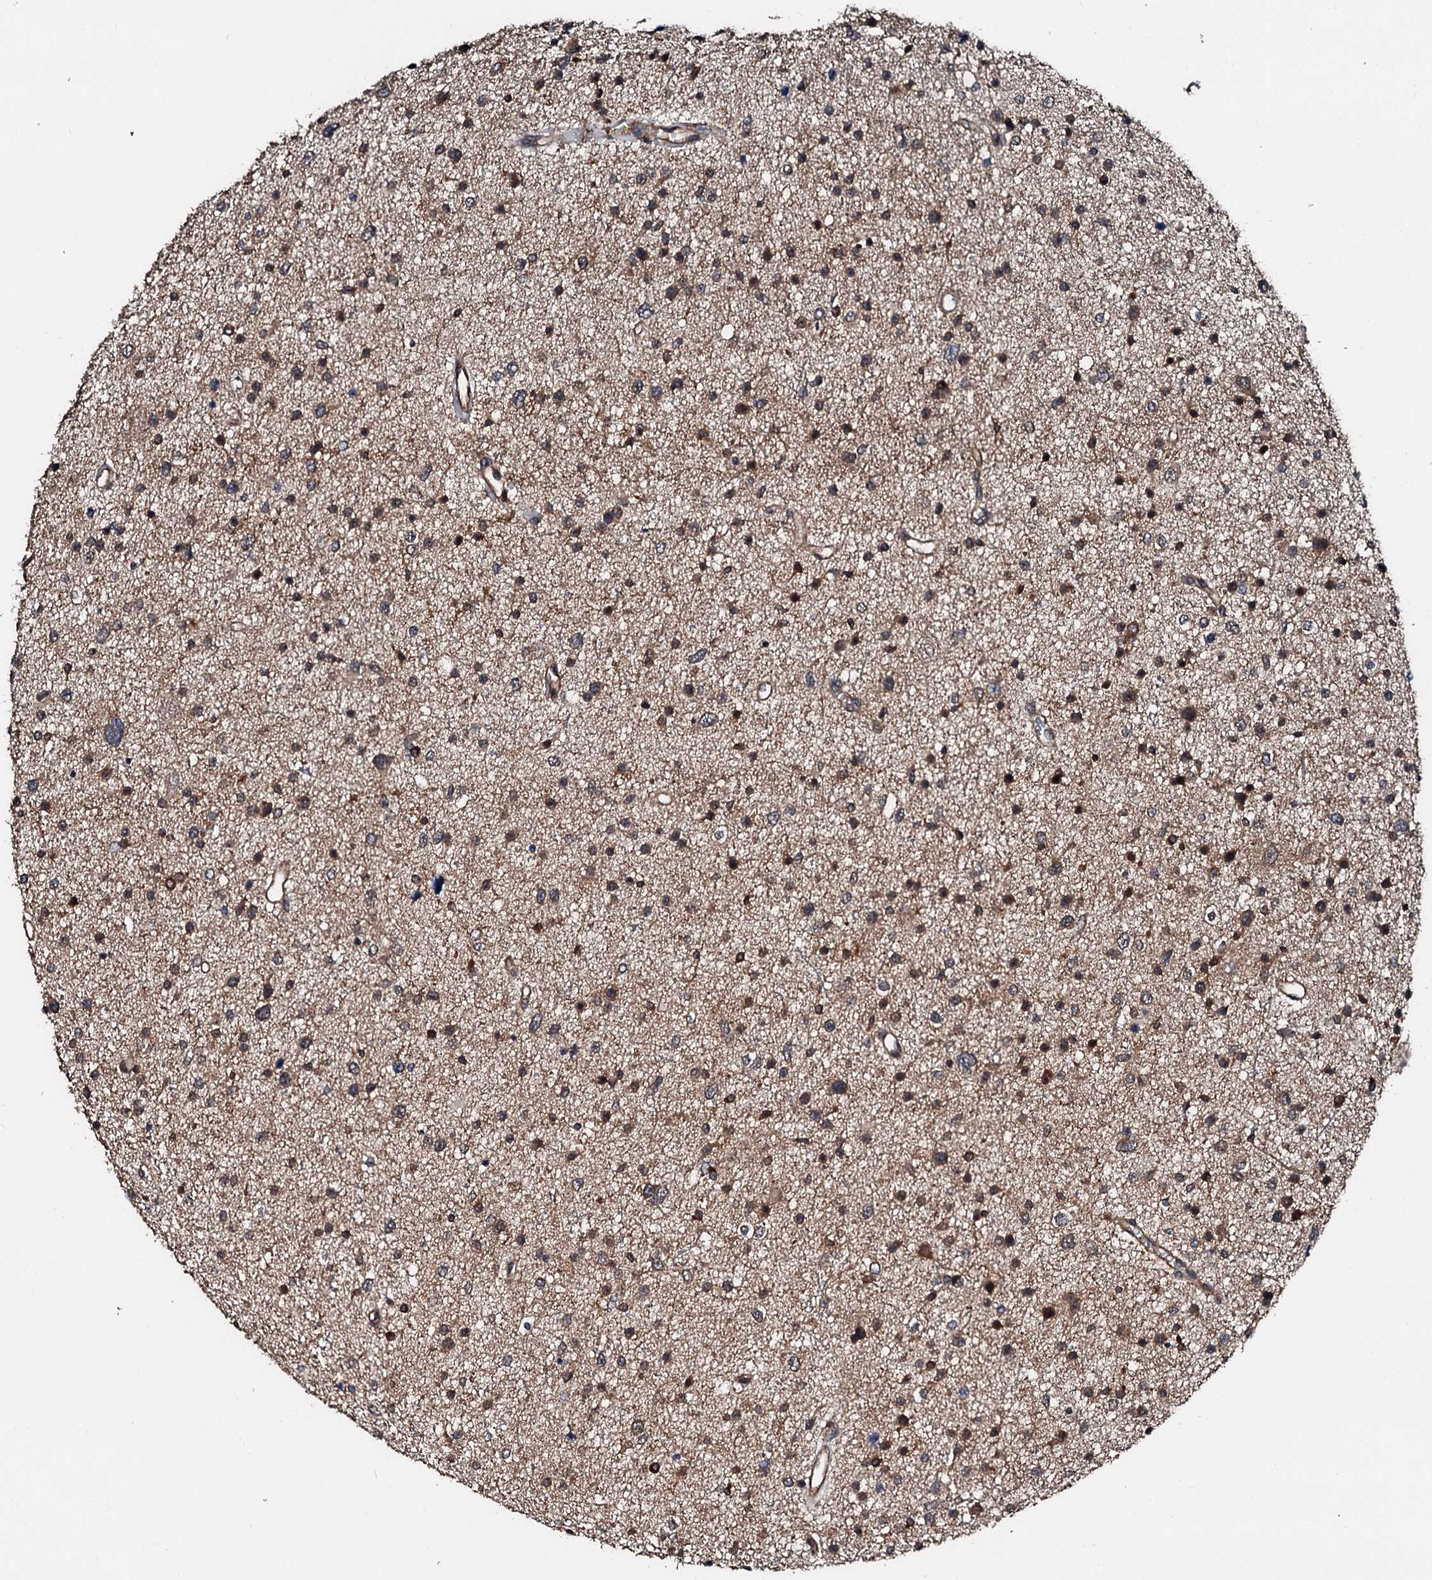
{"staining": {"intensity": "moderate", "quantity": ">75%", "location": "cytoplasmic/membranous"}, "tissue": "glioma", "cell_type": "Tumor cells", "image_type": "cancer", "snomed": [{"axis": "morphology", "description": "Glioma, malignant, Low grade"}, {"axis": "topography", "description": "Brain"}], "caption": "Malignant glioma (low-grade) stained for a protein exhibits moderate cytoplasmic/membranous positivity in tumor cells. (DAB IHC with brightfield microscopy, high magnification).", "gene": "FGD4", "patient": {"sex": "female", "age": 37}}